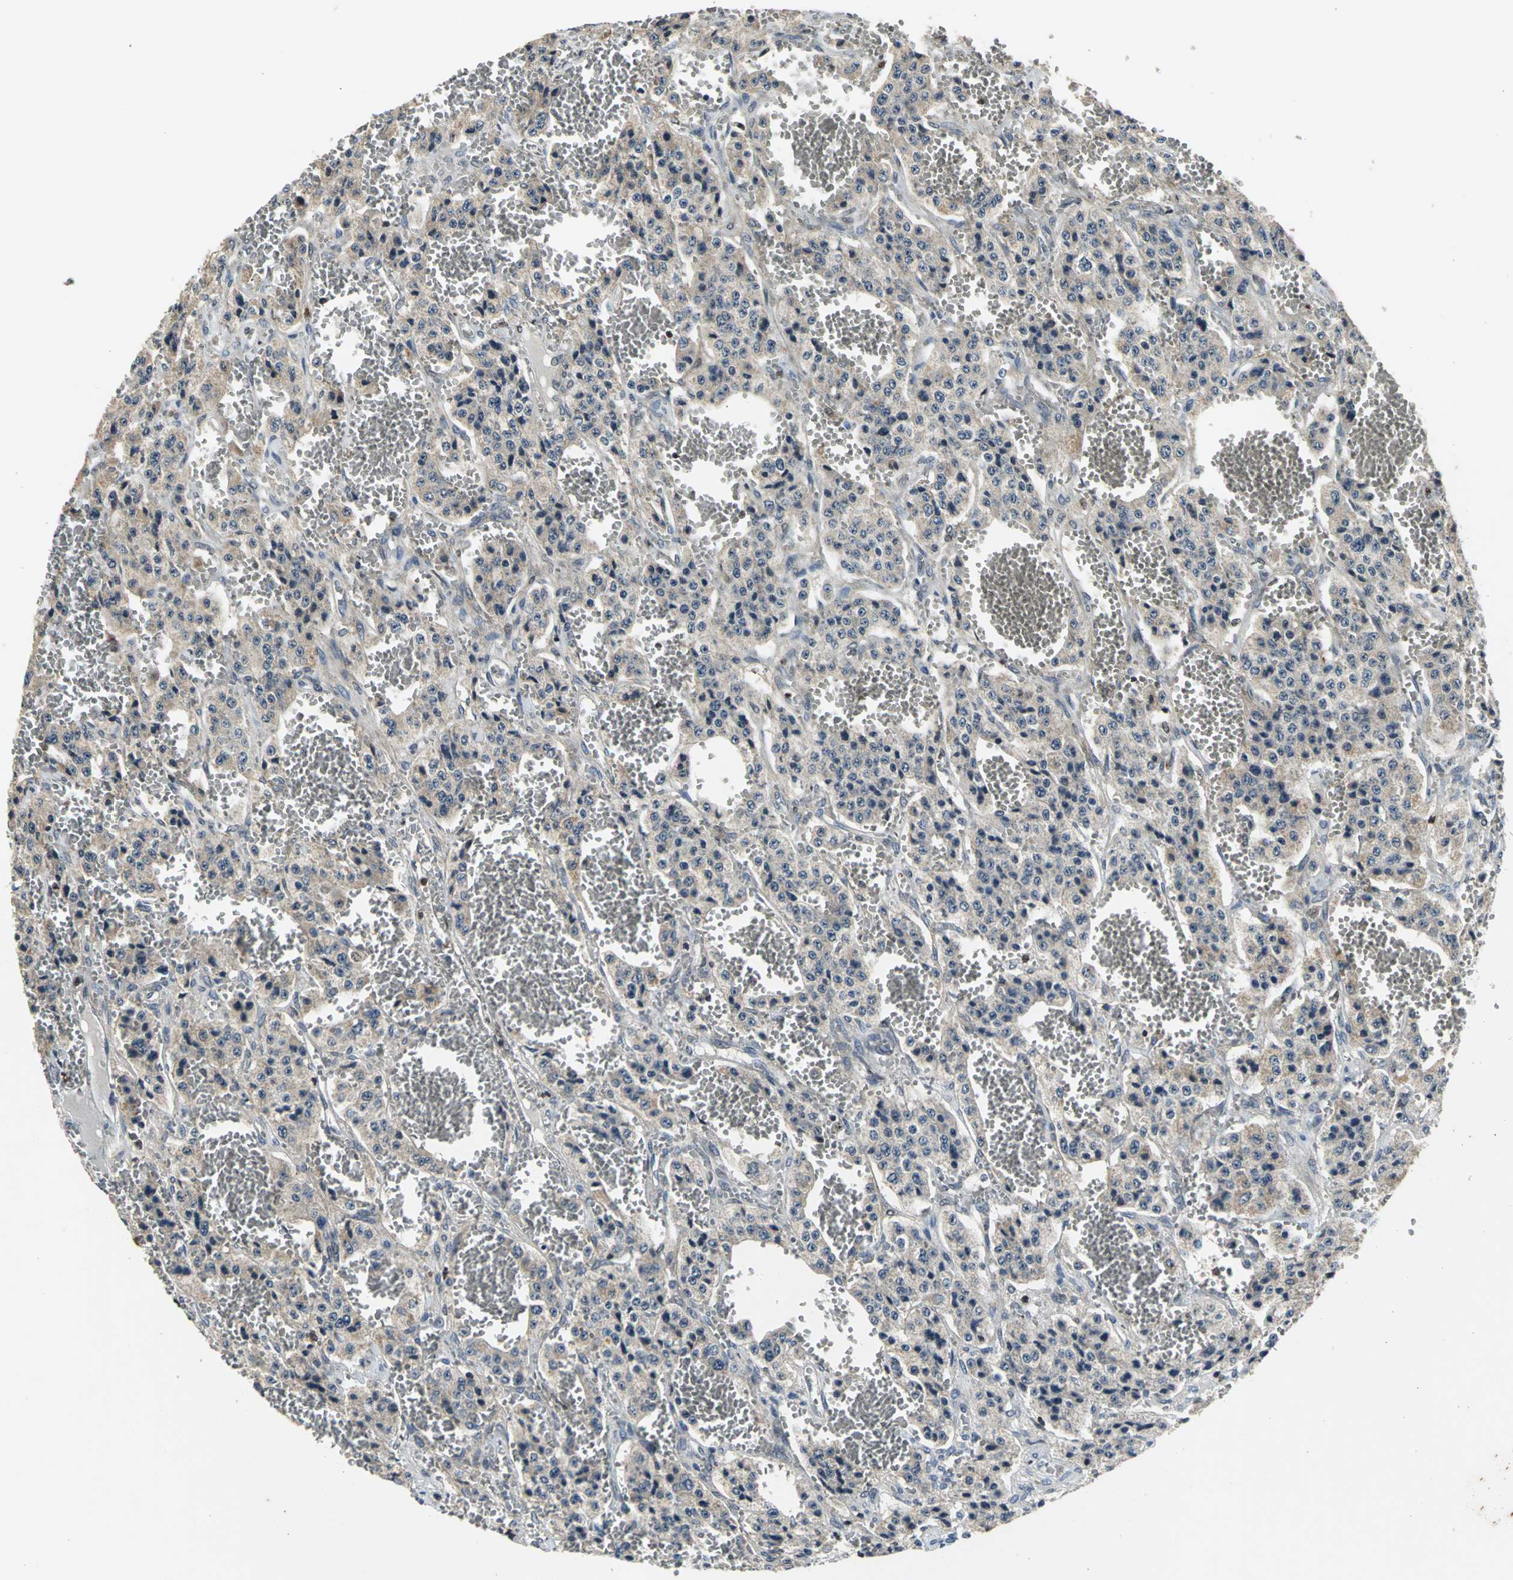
{"staining": {"intensity": "weak", "quantity": ">75%", "location": "cytoplasmic/membranous"}, "tissue": "carcinoid", "cell_type": "Tumor cells", "image_type": "cancer", "snomed": [{"axis": "morphology", "description": "Carcinoid, malignant, NOS"}, {"axis": "topography", "description": "Small intestine"}], "caption": "Human carcinoid (malignant) stained with a protein marker shows weak staining in tumor cells.", "gene": "AHR", "patient": {"sex": "male", "age": 52}}